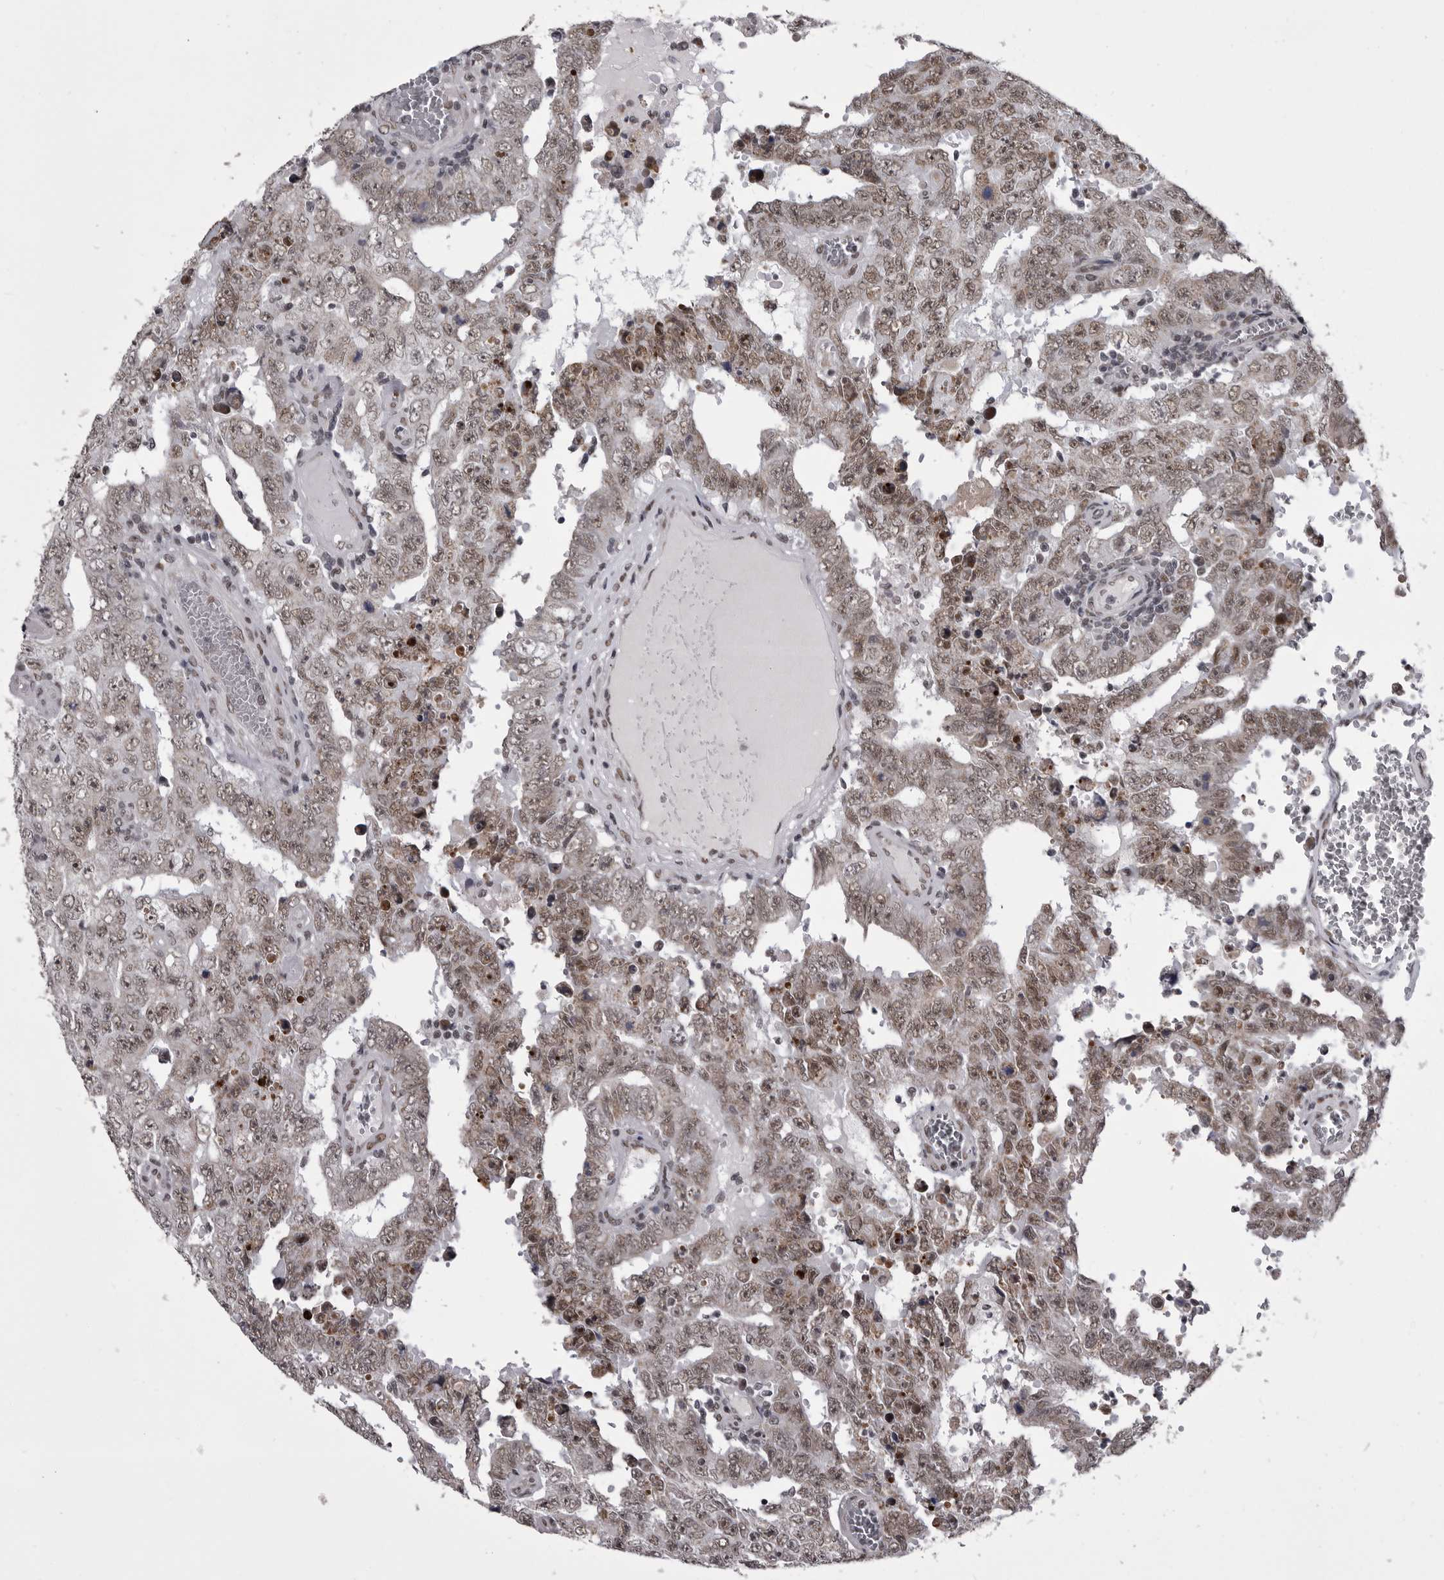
{"staining": {"intensity": "moderate", "quantity": ">75%", "location": "nuclear"}, "tissue": "testis cancer", "cell_type": "Tumor cells", "image_type": "cancer", "snomed": [{"axis": "morphology", "description": "Carcinoma, Embryonal, NOS"}, {"axis": "topography", "description": "Testis"}], "caption": "Protein staining exhibits moderate nuclear expression in approximately >75% of tumor cells in testis cancer (embryonal carcinoma).", "gene": "PRPF3", "patient": {"sex": "male", "age": 26}}